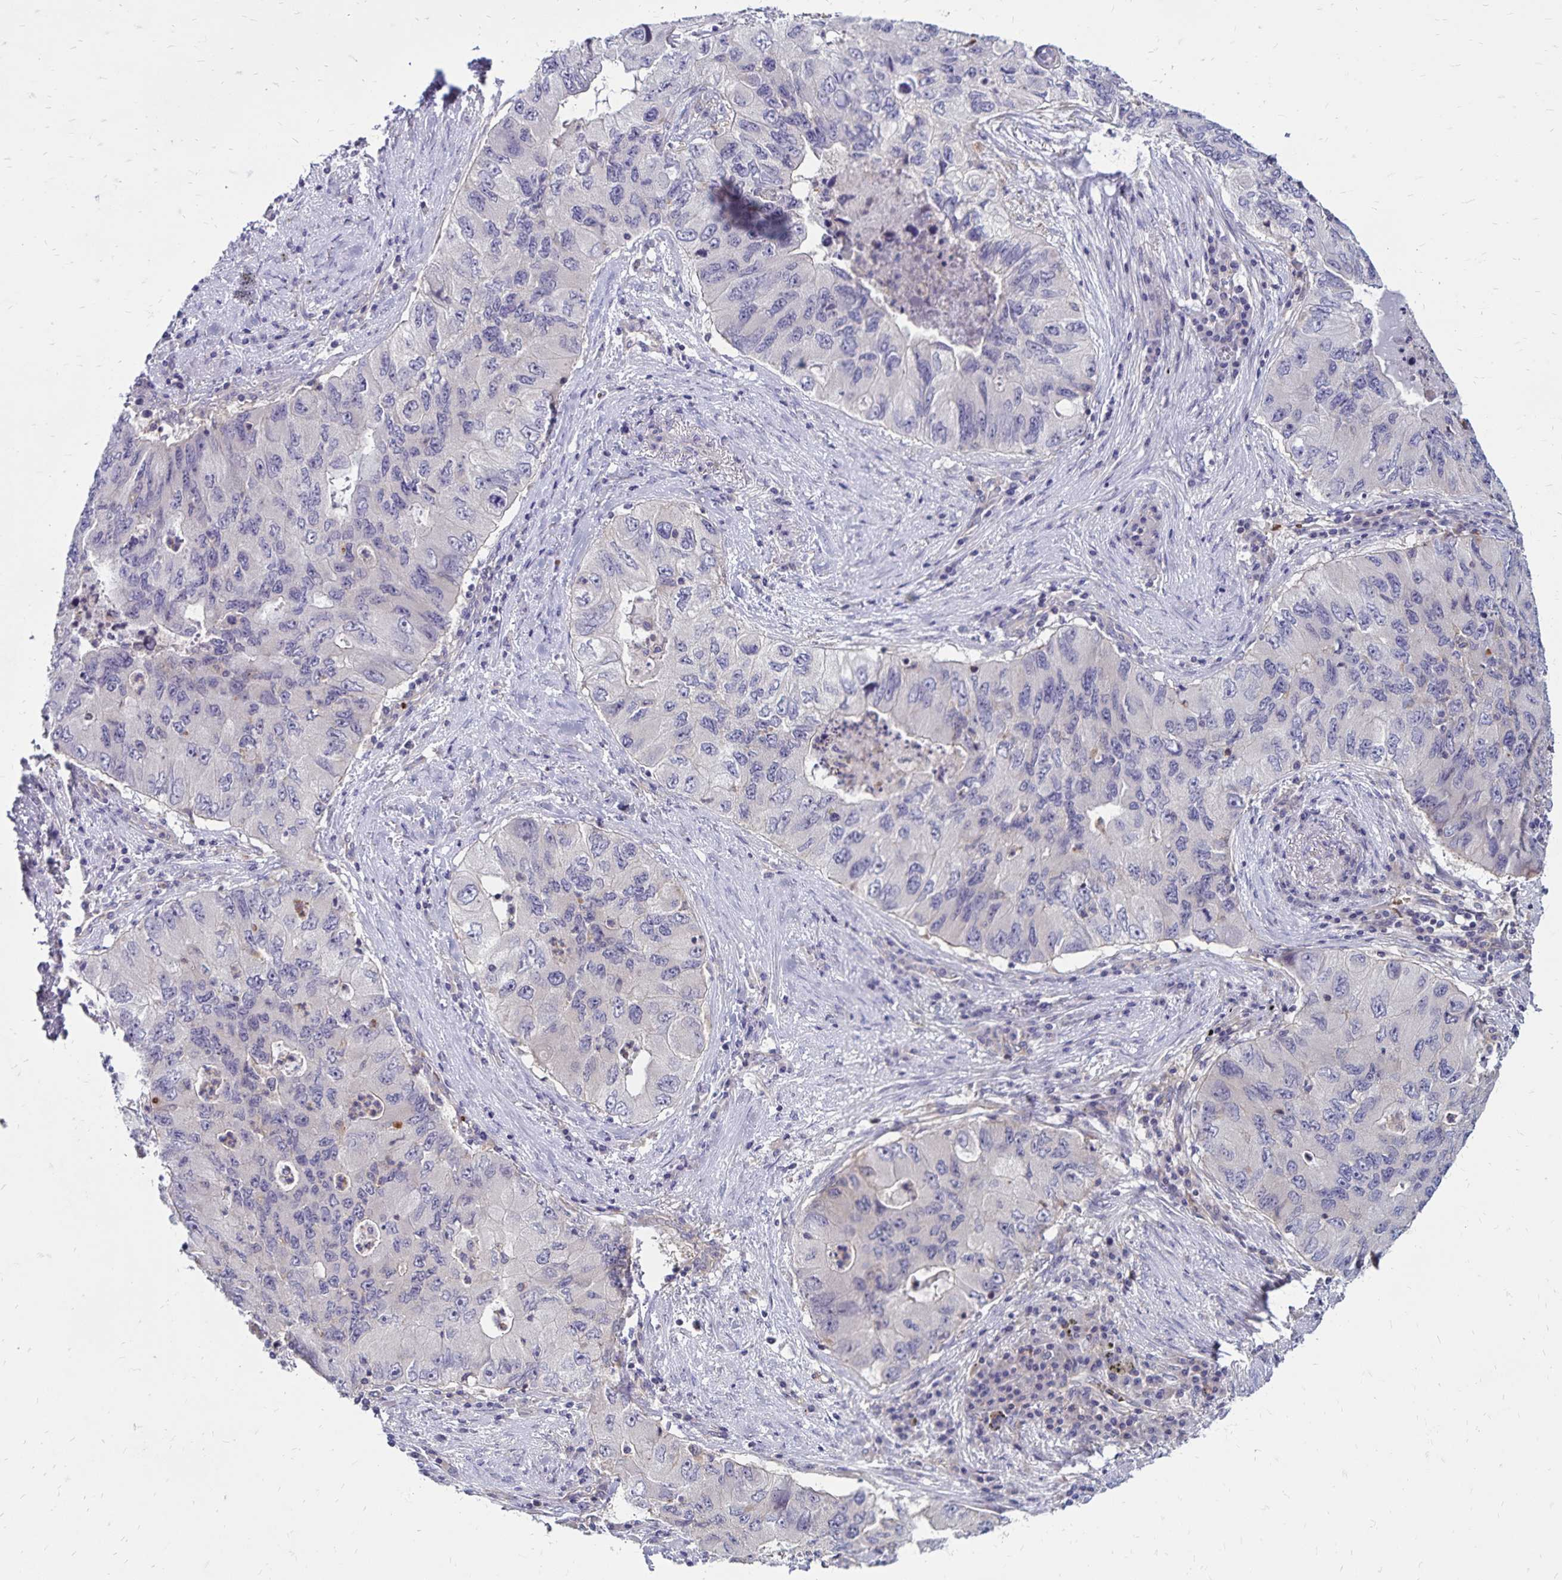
{"staining": {"intensity": "negative", "quantity": "none", "location": "none"}, "tissue": "lung cancer", "cell_type": "Tumor cells", "image_type": "cancer", "snomed": [{"axis": "morphology", "description": "Adenocarcinoma, NOS"}, {"axis": "morphology", "description": "Adenocarcinoma, metastatic, NOS"}, {"axis": "topography", "description": "Lymph node"}, {"axis": "topography", "description": "Lung"}], "caption": "Immunohistochemistry photomicrograph of neoplastic tissue: human metastatic adenocarcinoma (lung) stained with DAB (3,3'-diaminobenzidine) demonstrates no significant protein staining in tumor cells. Brightfield microscopy of IHC stained with DAB (3,3'-diaminobenzidine) (brown) and hematoxylin (blue), captured at high magnification.", "gene": "FSD1", "patient": {"sex": "female", "age": 54}}